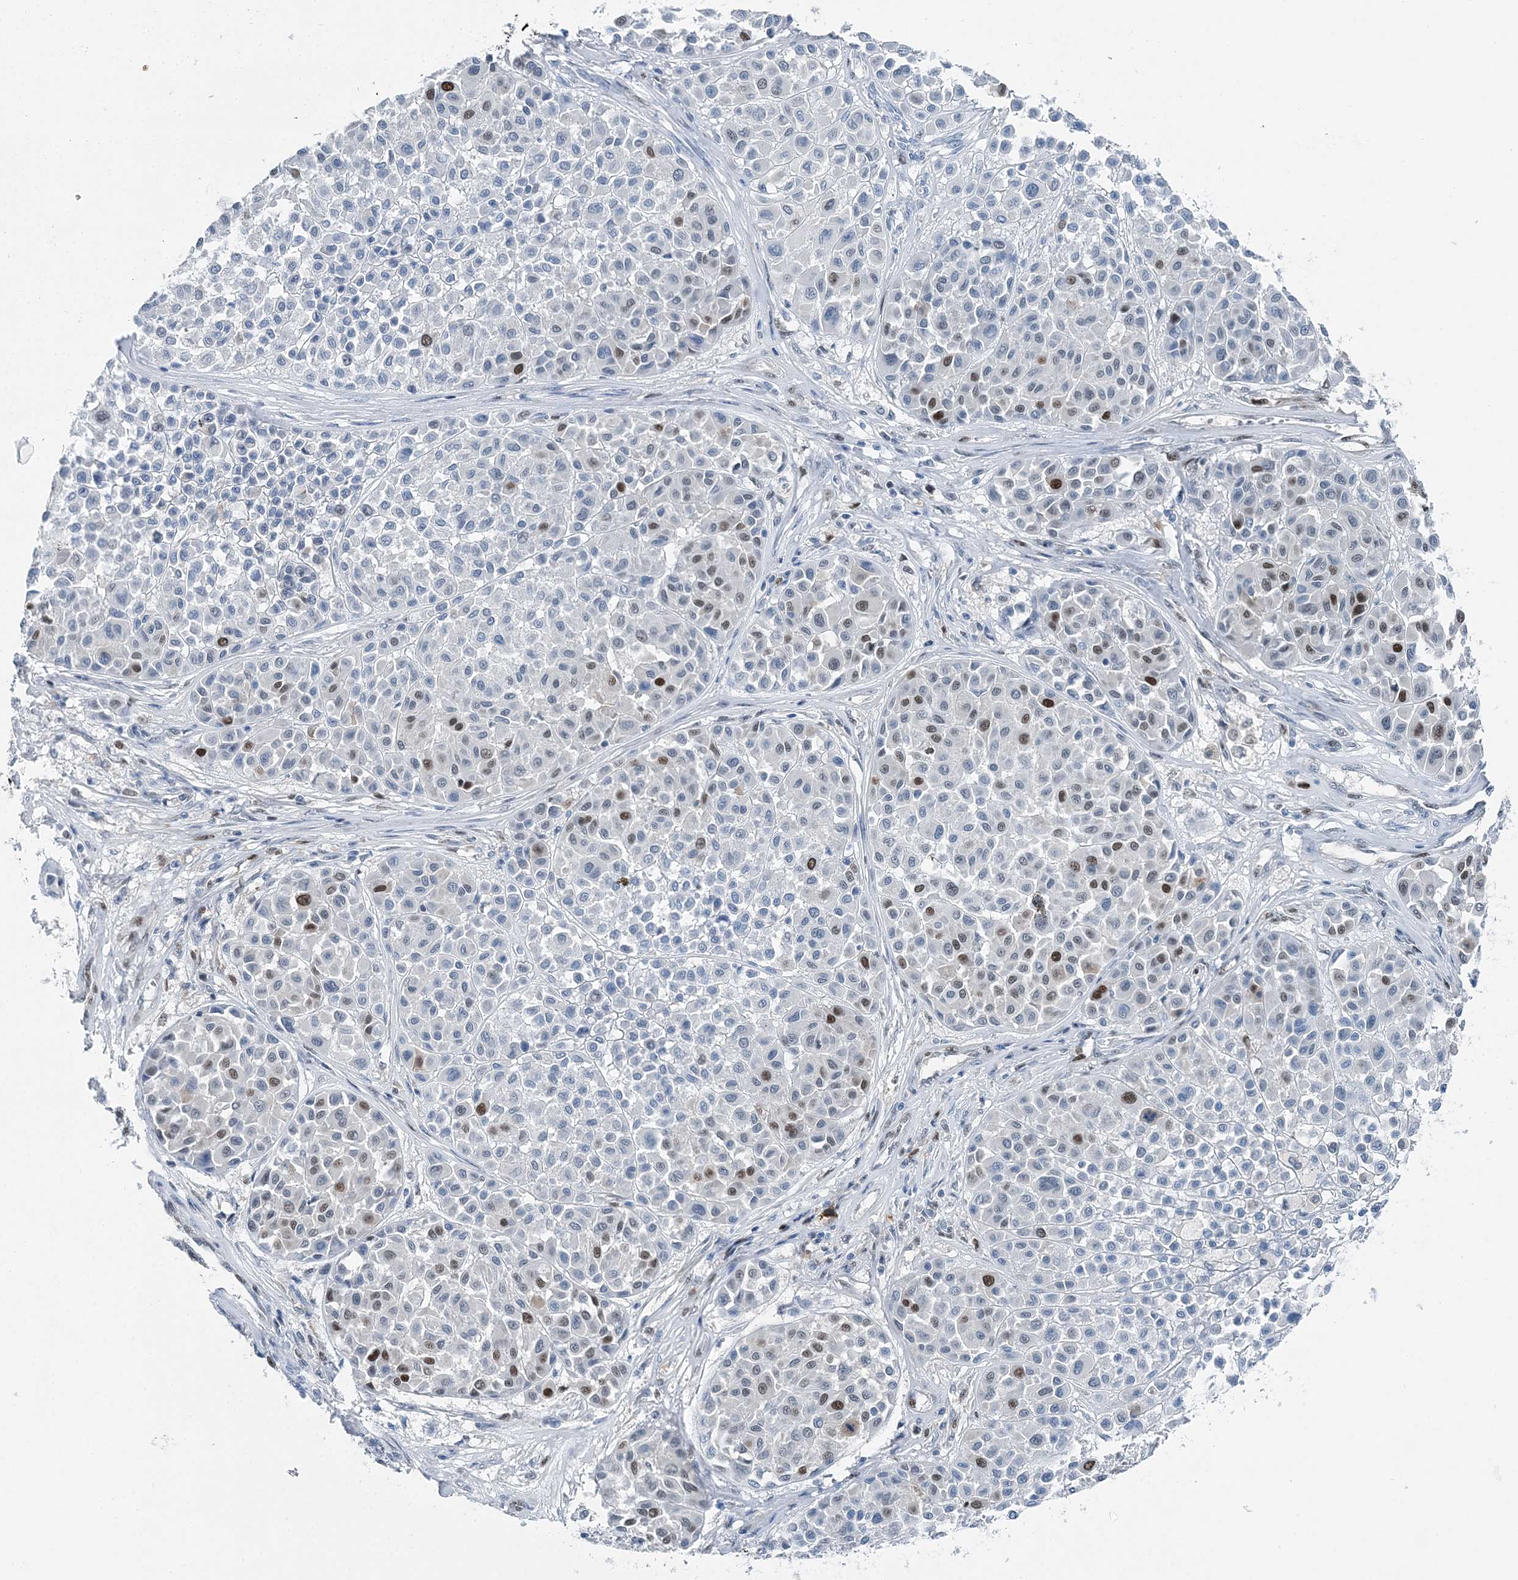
{"staining": {"intensity": "moderate", "quantity": "<25%", "location": "nuclear"}, "tissue": "melanoma", "cell_type": "Tumor cells", "image_type": "cancer", "snomed": [{"axis": "morphology", "description": "Malignant melanoma, Metastatic site"}, {"axis": "topography", "description": "Soft tissue"}], "caption": "An IHC photomicrograph of tumor tissue is shown. Protein staining in brown highlights moderate nuclear positivity in malignant melanoma (metastatic site) within tumor cells.", "gene": "HAT1", "patient": {"sex": "male", "age": 41}}